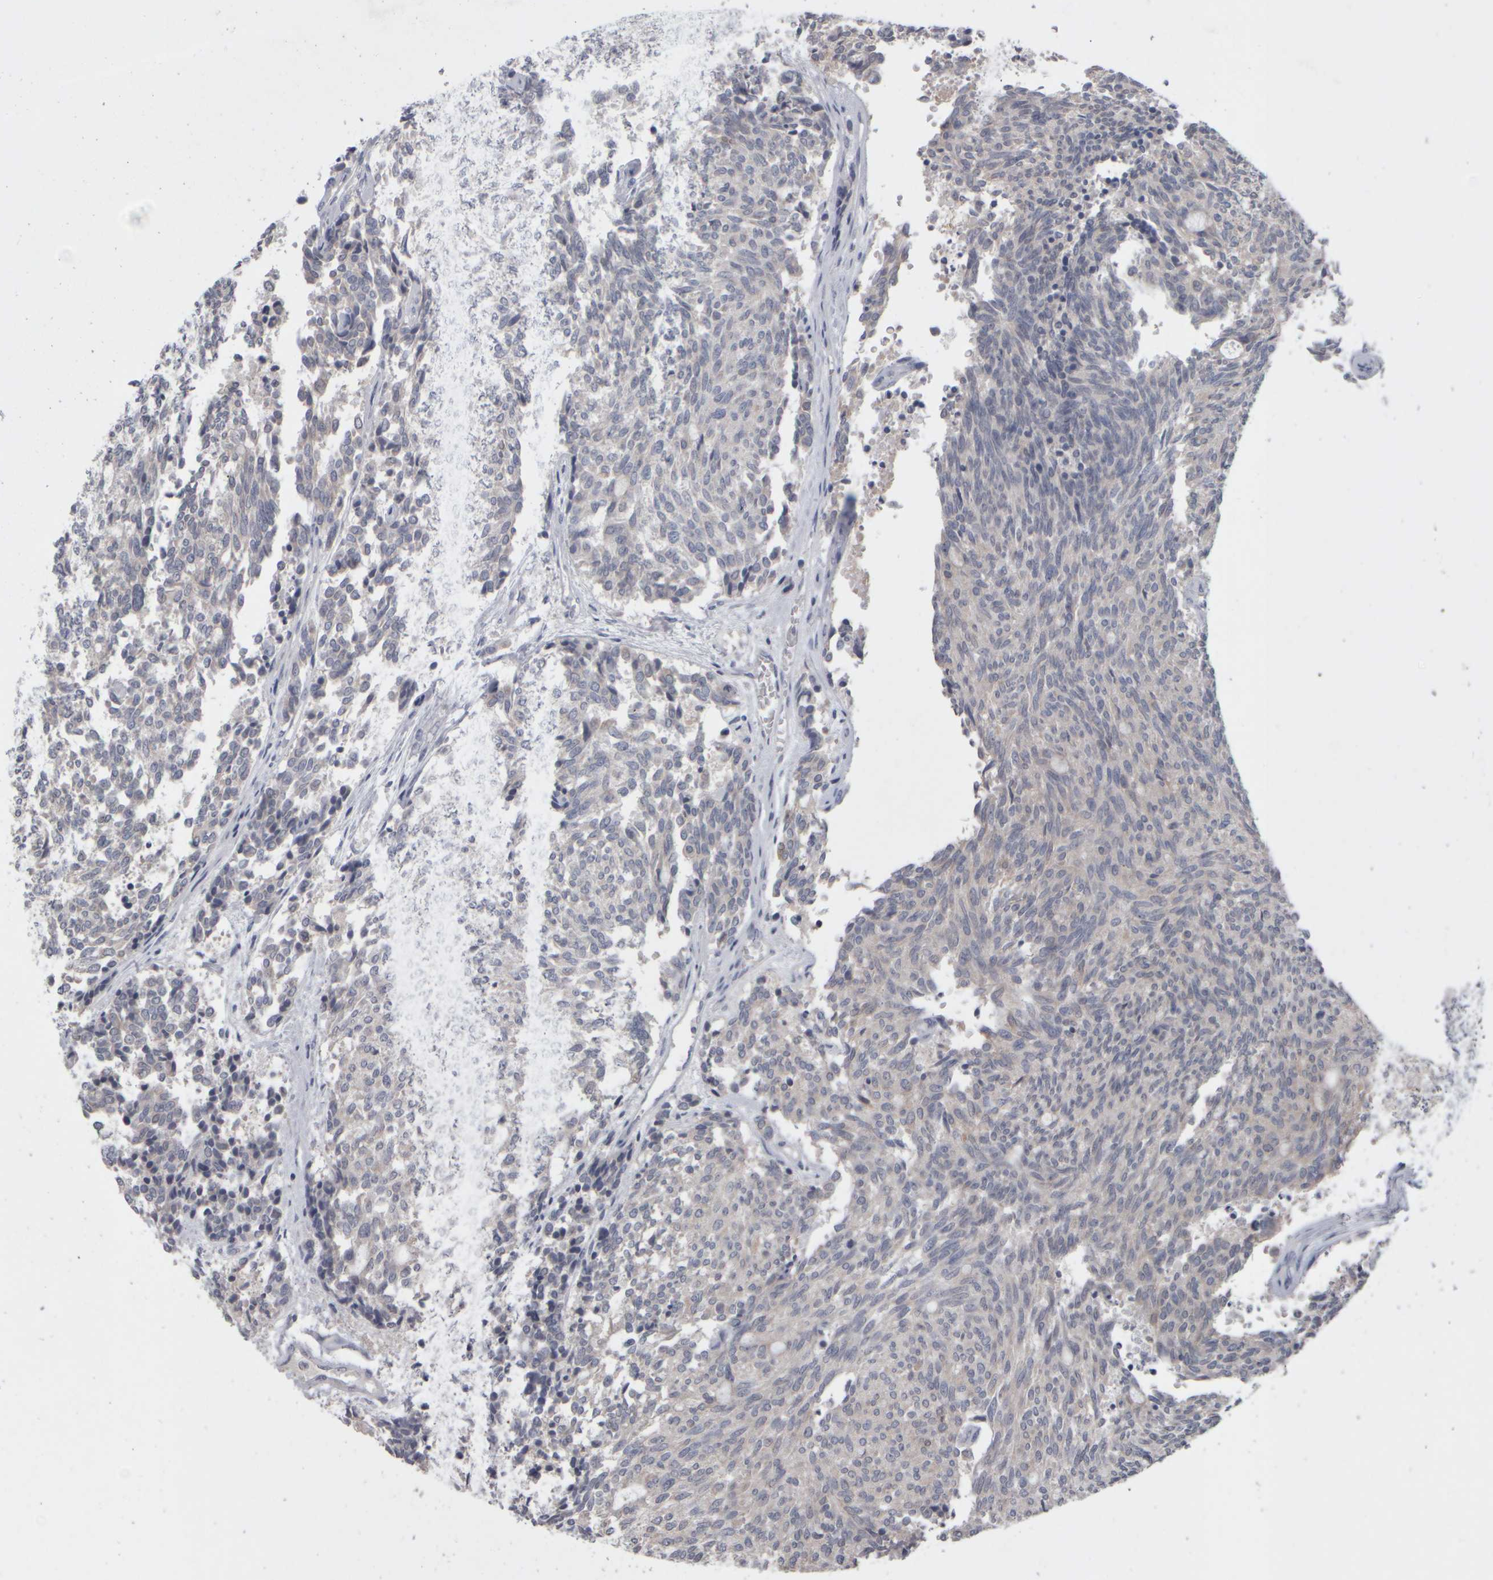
{"staining": {"intensity": "negative", "quantity": "none", "location": "none"}, "tissue": "carcinoid", "cell_type": "Tumor cells", "image_type": "cancer", "snomed": [{"axis": "morphology", "description": "Carcinoid, malignant, NOS"}, {"axis": "topography", "description": "Pancreas"}], "caption": "Protein analysis of carcinoid (malignant) demonstrates no significant staining in tumor cells.", "gene": "EPHX2", "patient": {"sex": "female", "age": 54}}